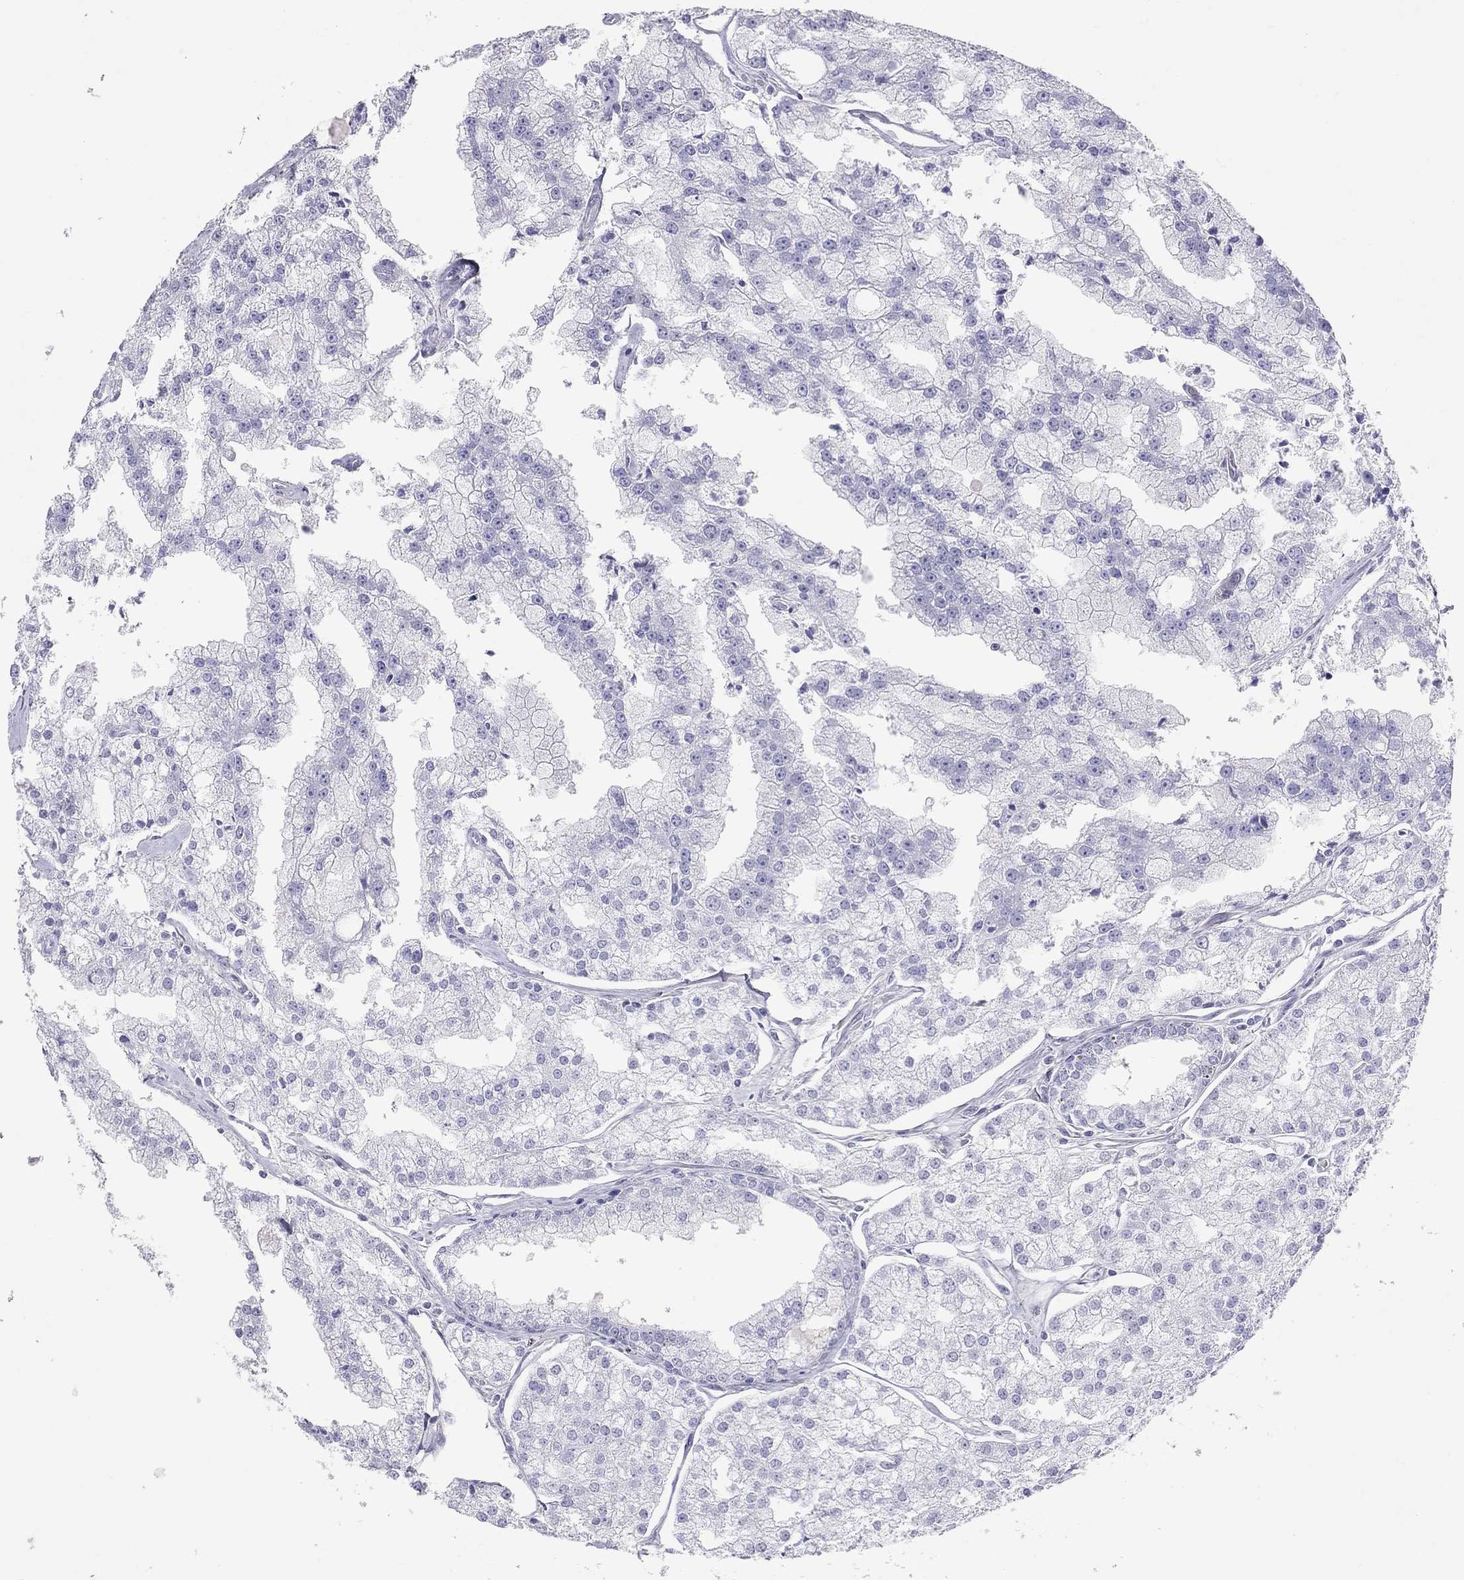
{"staining": {"intensity": "negative", "quantity": "none", "location": "none"}, "tissue": "prostate cancer", "cell_type": "Tumor cells", "image_type": "cancer", "snomed": [{"axis": "morphology", "description": "Adenocarcinoma, NOS"}, {"axis": "topography", "description": "Prostate"}], "caption": "Tumor cells show no significant positivity in prostate cancer (adenocarcinoma).", "gene": "FSCN3", "patient": {"sex": "male", "age": 70}}